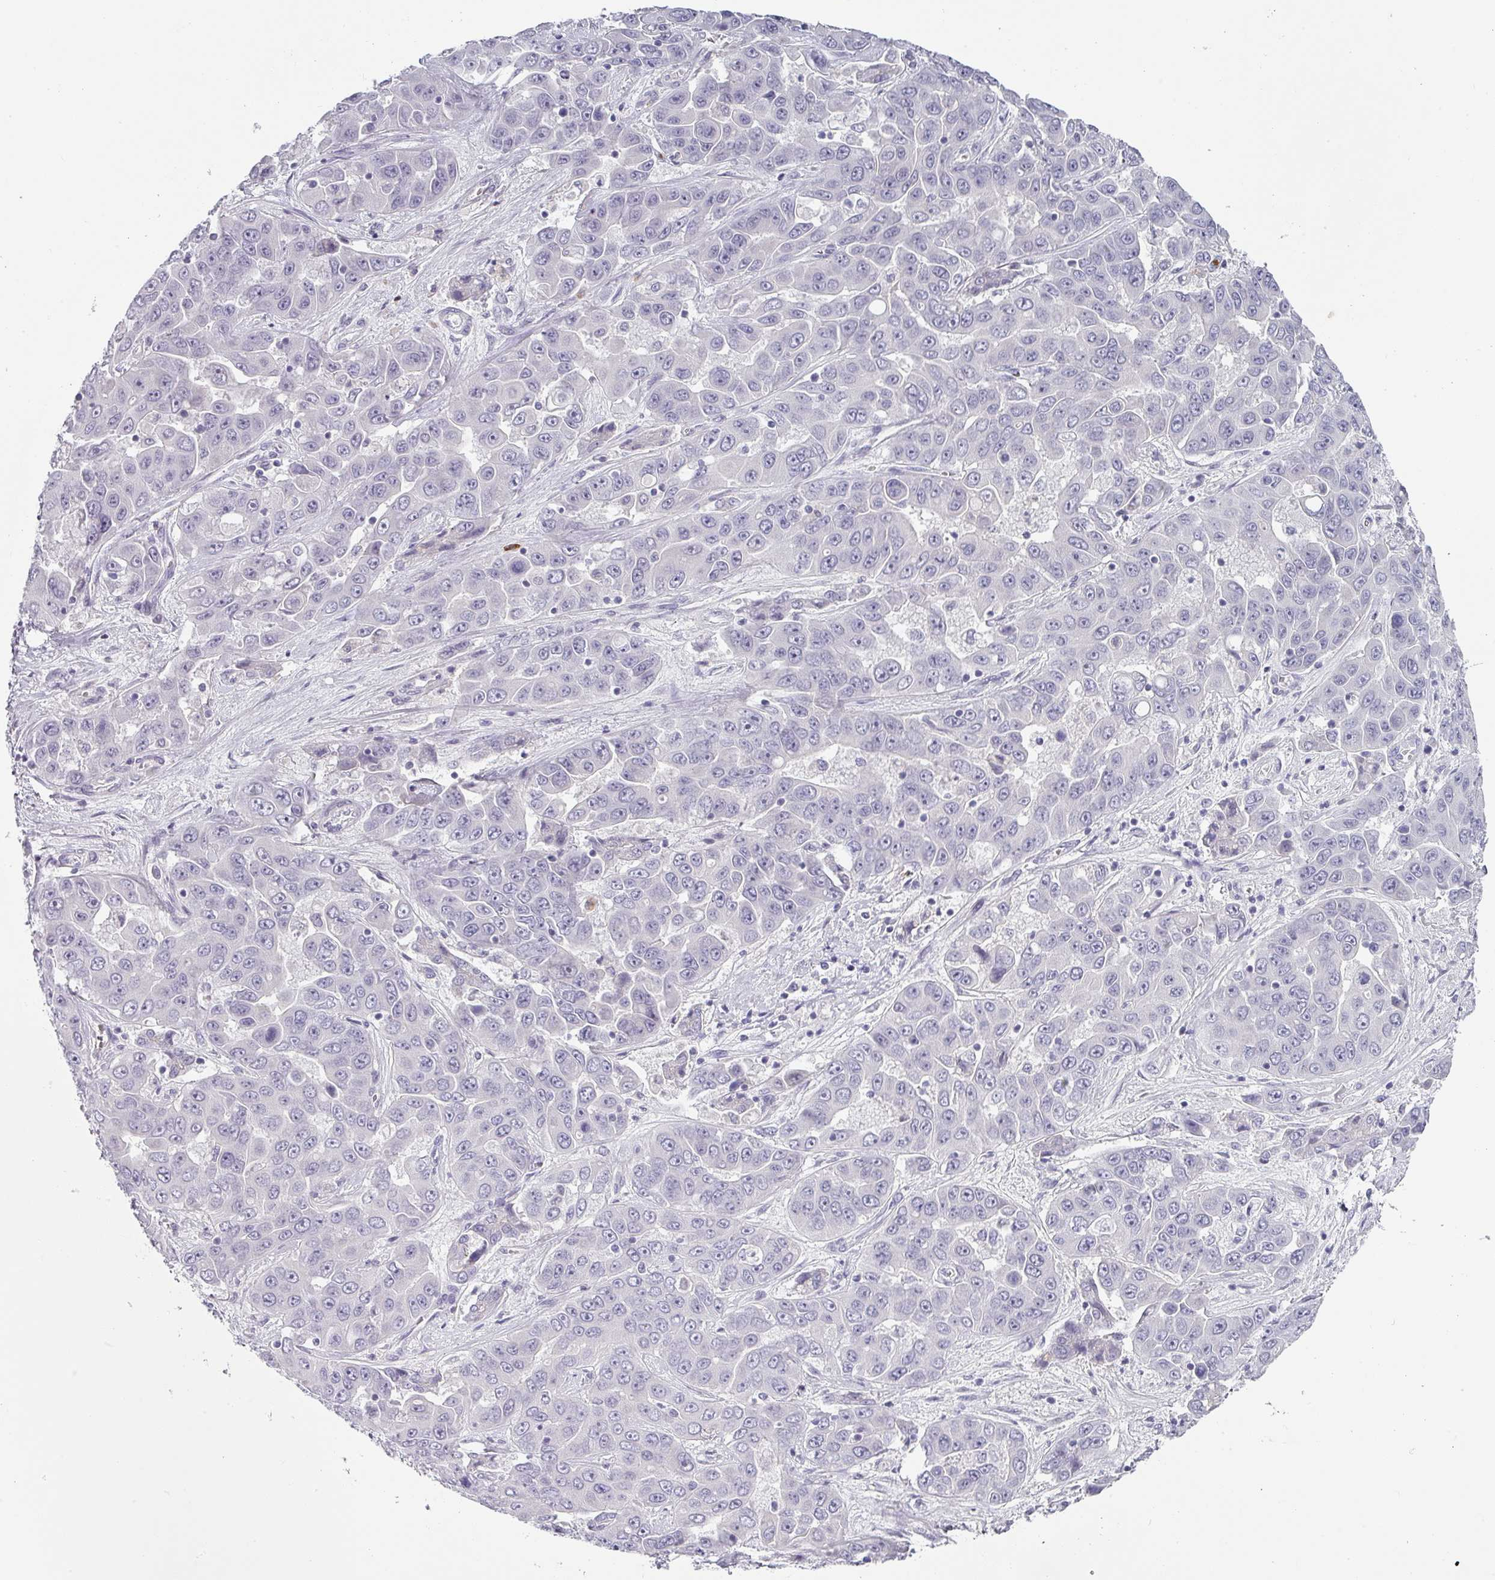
{"staining": {"intensity": "negative", "quantity": "none", "location": "none"}, "tissue": "liver cancer", "cell_type": "Tumor cells", "image_type": "cancer", "snomed": [{"axis": "morphology", "description": "Cholangiocarcinoma"}, {"axis": "topography", "description": "Liver"}], "caption": "Immunohistochemical staining of human cholangiocarcinoma (liver) displays no significant positivity in tumor cells.", "gene": "BTLA", "patient": {"sex": "female", "age": 52}}